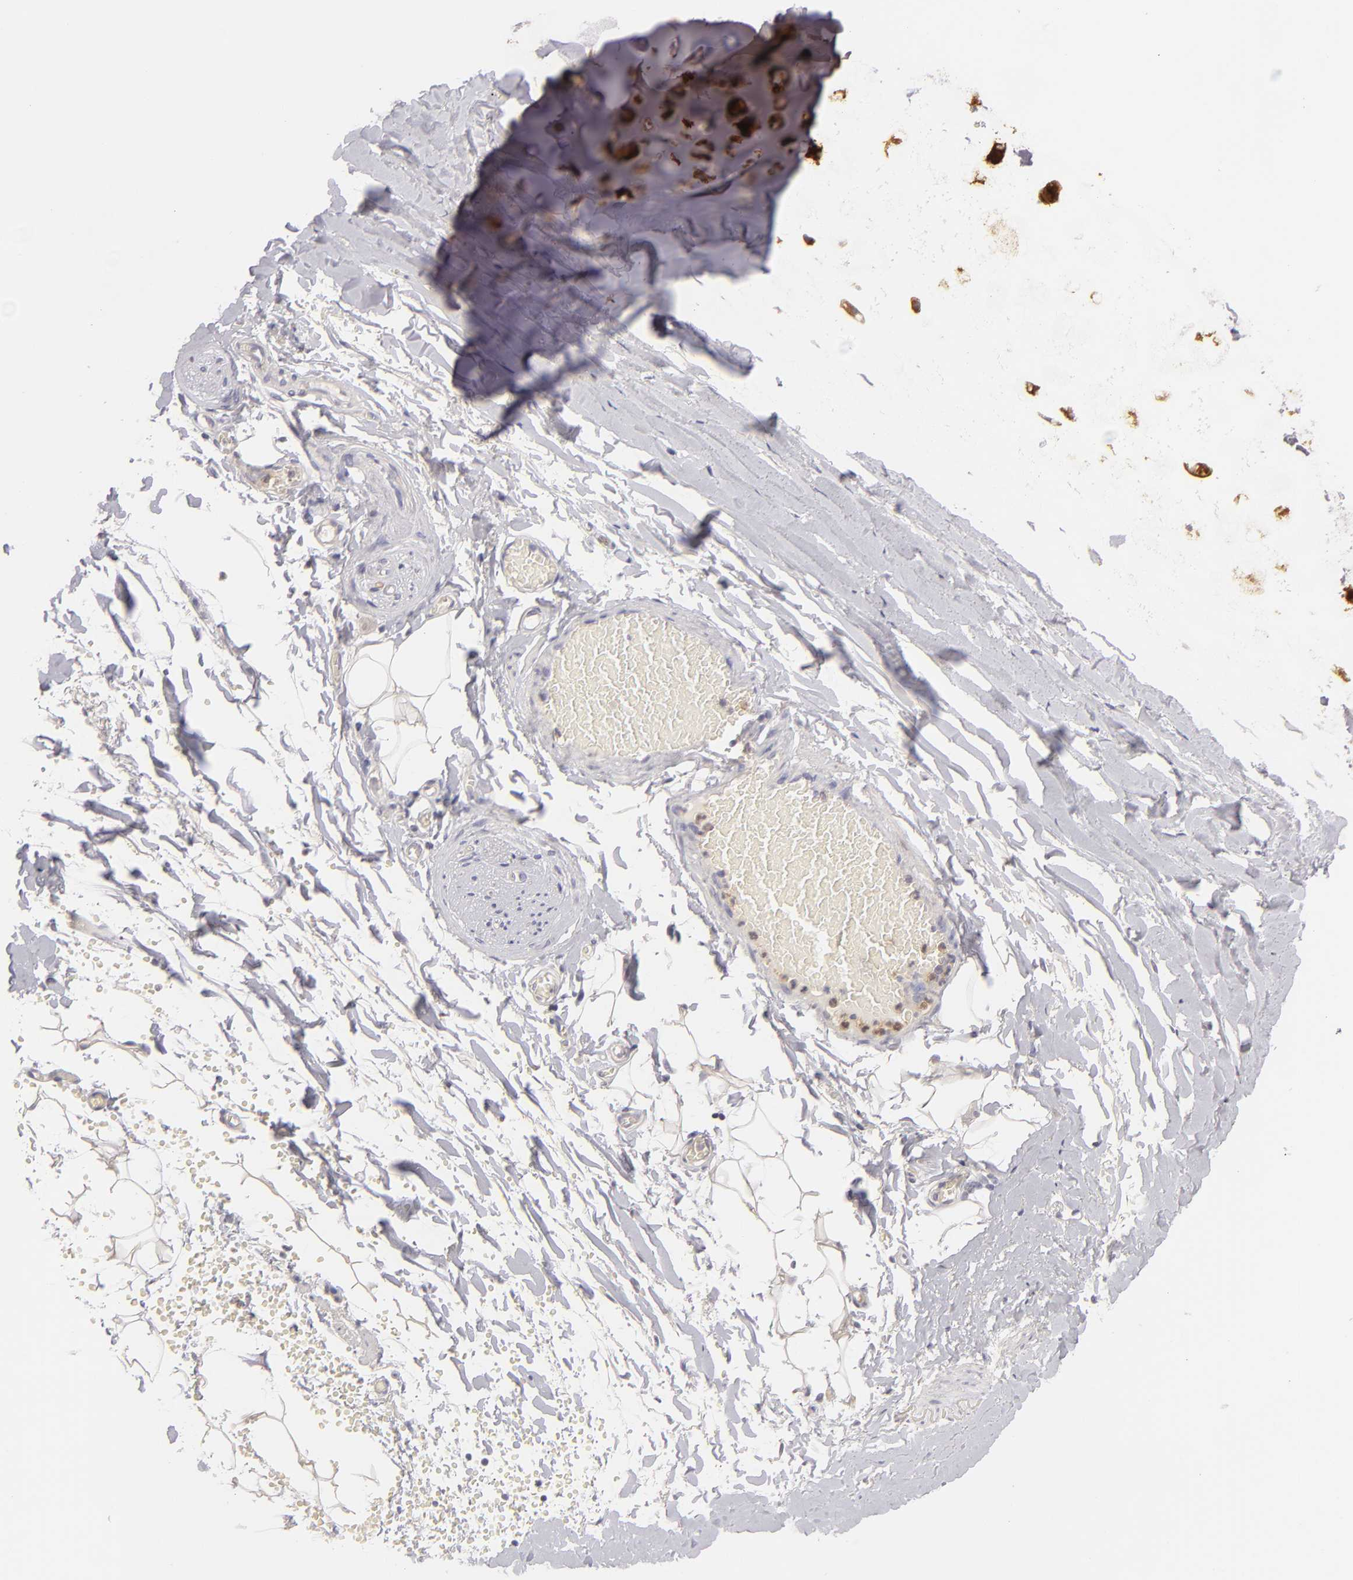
{"staining": {"intensity": "negative", "quantity": "none", "location": "none"}, "tissue": "adipose tissue", "cell_type": "Adipocytes", "image_type": "normal", "snomed": [{"axis": "morphology", "description": "Normal tissue, NOS"}, {"axis": "topography", "description": "Bronchus"}, {"axis": "topography", "description": "Lung"}], "caption": "This is a image of immunohistochemistry (IHC) staining of normal adipose tissue, which shows no expression in adipocytes.", "gene": "MMP10", "patient": {"sex": "female", "age": 56}}